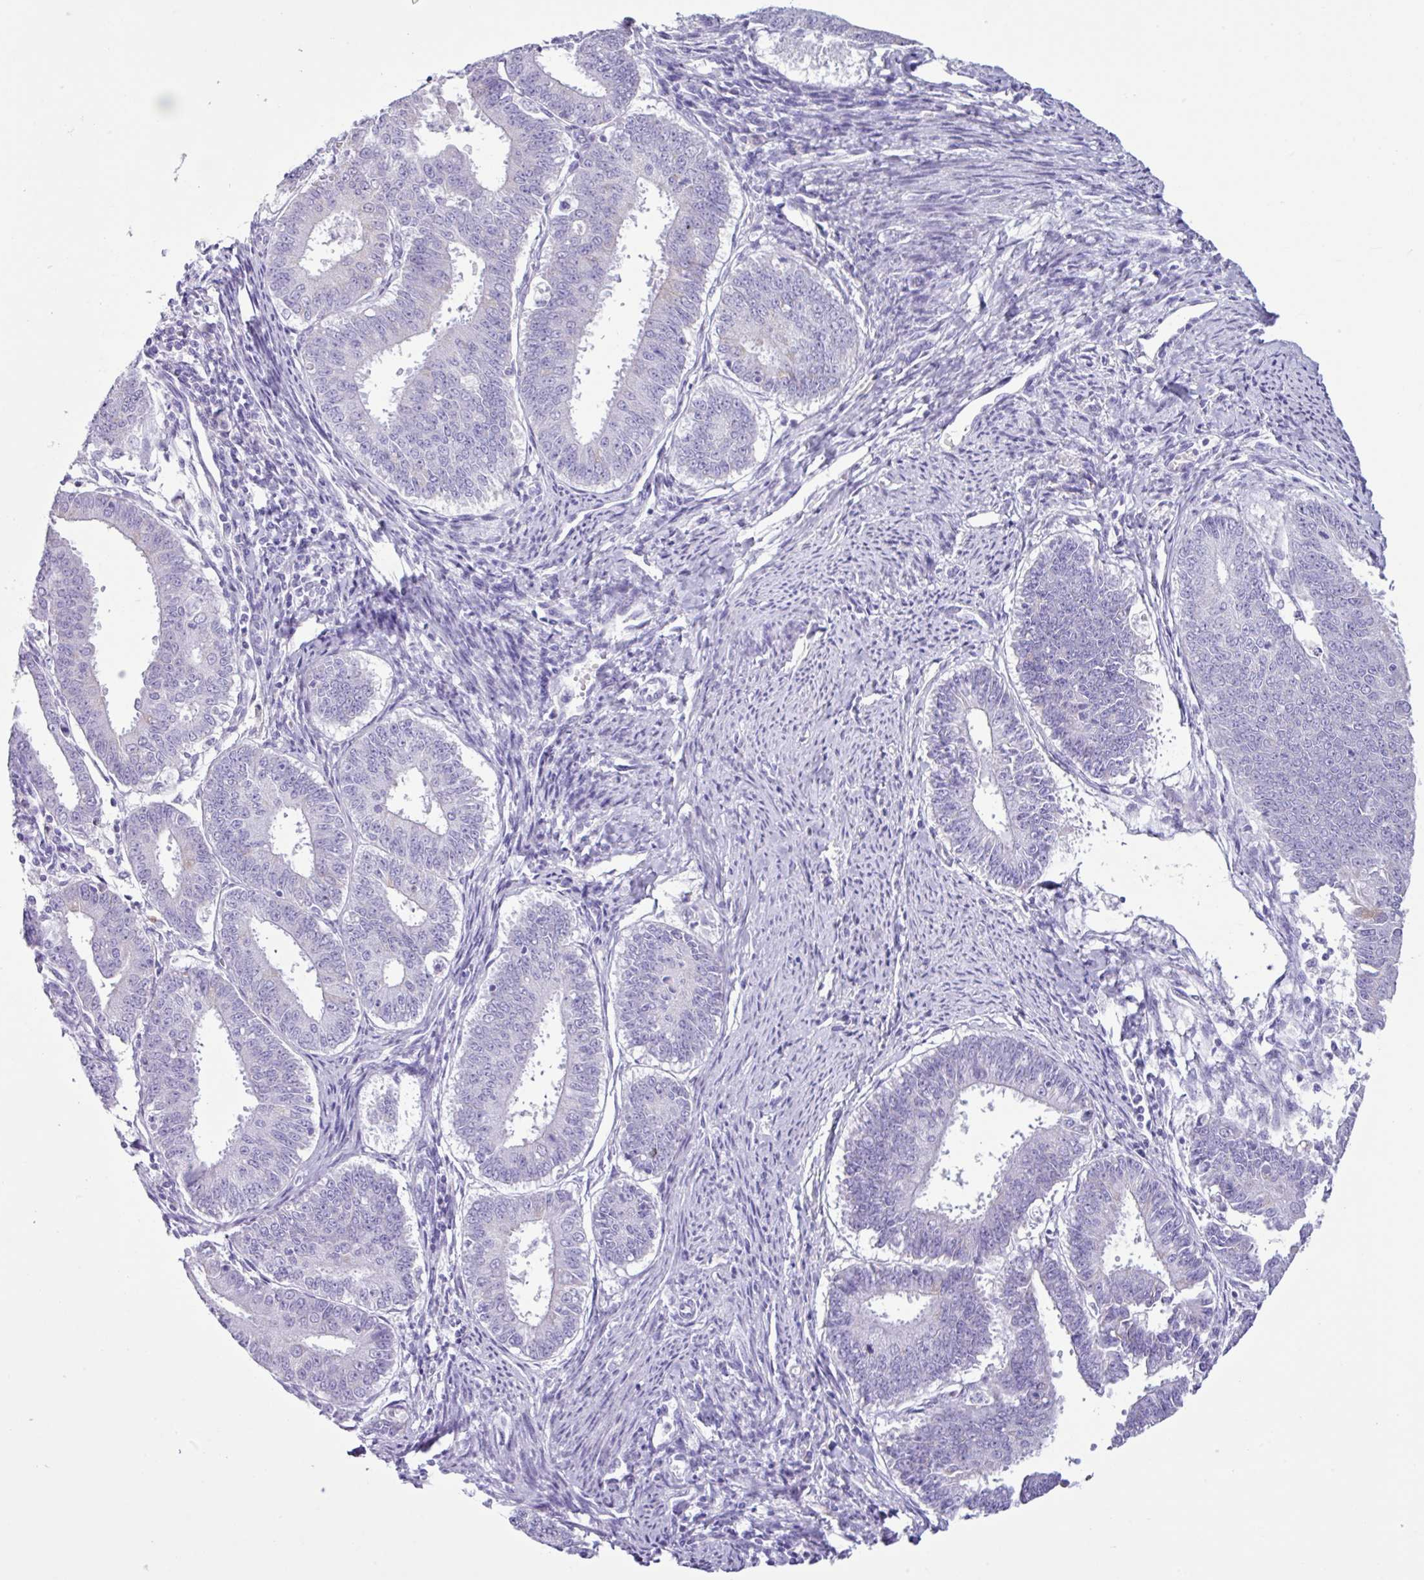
{"staining": {"intensity": "negative", "quantity": "none", "location": "none"}, "tissue": "endometrial cancer", "cell_type": "Tumor cells", "image_type": "cancer", "snomed": [{"axis": "morphology", "description": "Adenocarcinoma, NOS"}, {"axis": "topography", "description": "Endometrium"}], "caption": "Immunohistochemical staining of endometrial adenocarcinoma reveals no significant staining in tumor cells.", "gene": "AGO3", "patient": {"sex": "female", "age": 73}}